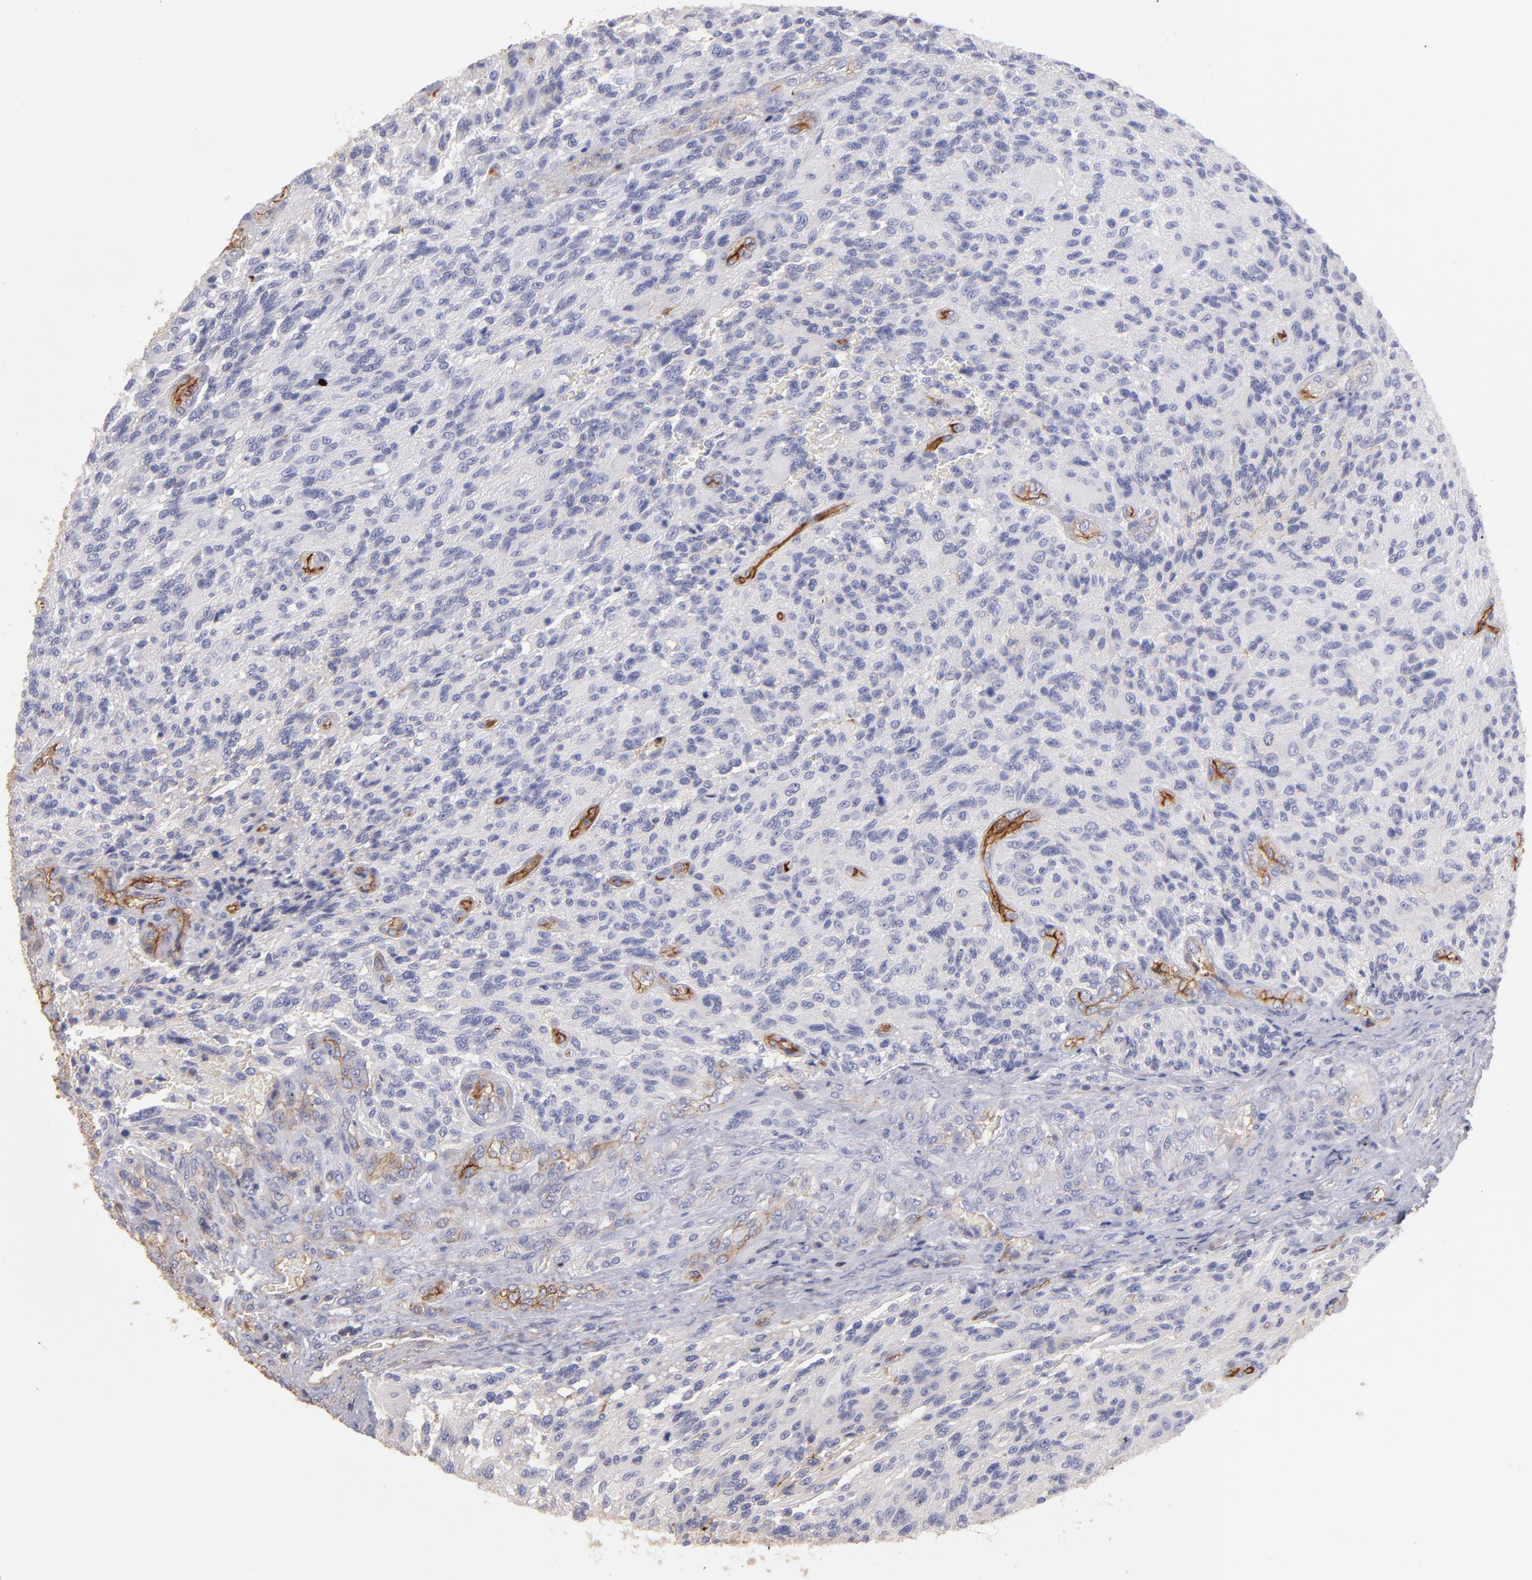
{"staining": {"intensity": "negative", "quantity": "none", "location": "none"}, "tissue": "glioma", "cell_type": "Tumor cells", "image_type": "cancer", "snomed": [{"axis": "morphology", "description": "Normal tissue, NOS"}, {"axis": "morphology", "description": "Glioma, malignant, High grade"}, {"axis": "topography", "description": "Cerebral cortex"}], "caption": "The image shows no significant expression in tumor cells of glioma.", "gene": "ABCB1", "patient": {"sex": "male", "age": 56}}